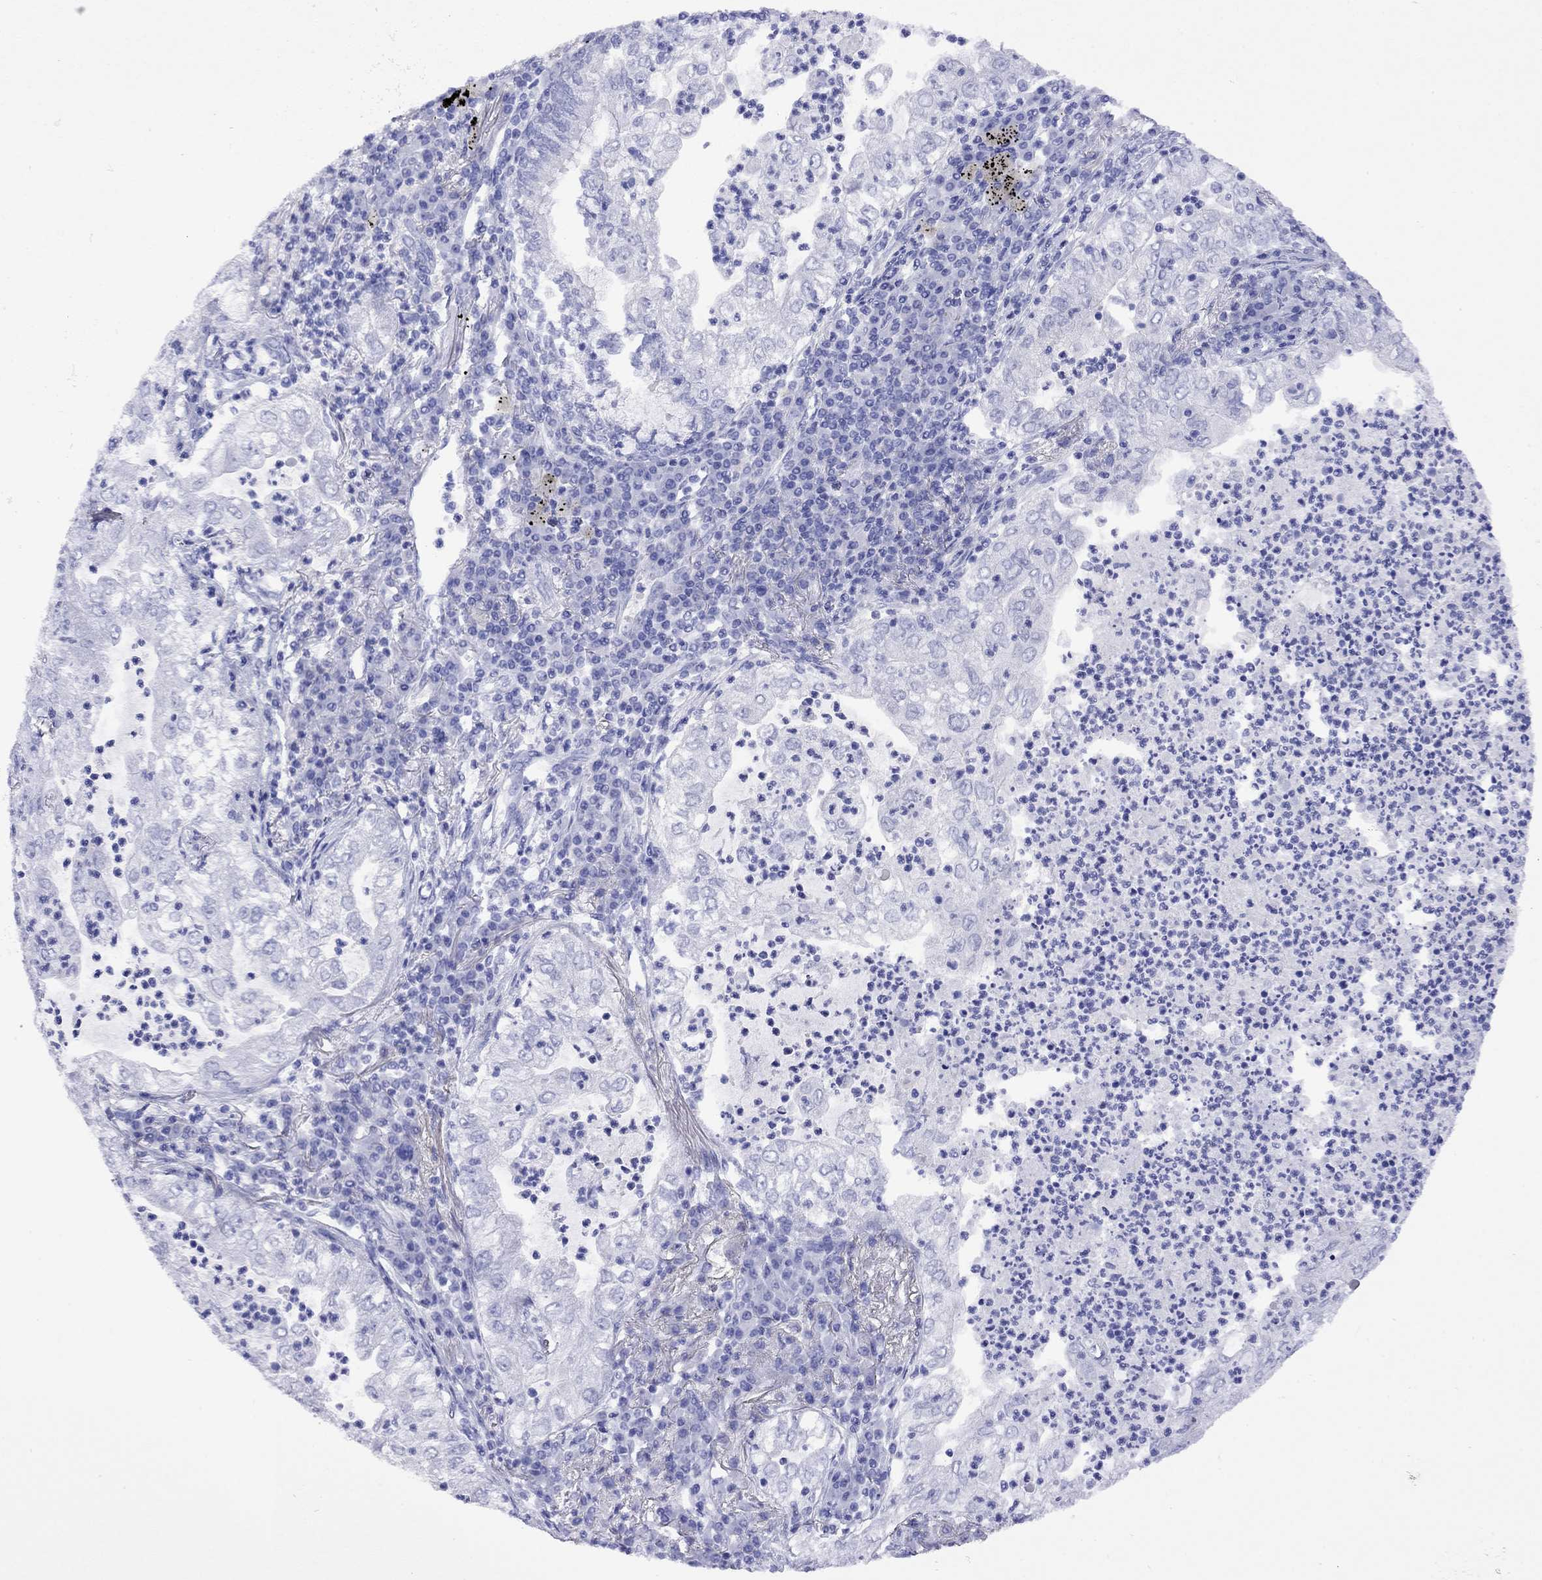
{"staining": {"intensity": "negative", "quantity": "none", "location": "none"}, "tissue": "lung cancer", "cell_type": "Tumor cells", "image_type": "cancer", "snomed": [{"axis": "morphology", "description": "Adenocarcinoma, NOS"}, {"axis": "topography", "description": "Lung"}], "caption": "This is a image of immunohistochemistry (IHC) staining of lung cancer (adenocarcinoma), which shows no positivity in tumor cells.", "gene": "FIGLA", "patient": {"sex": "female", "age": 73}}